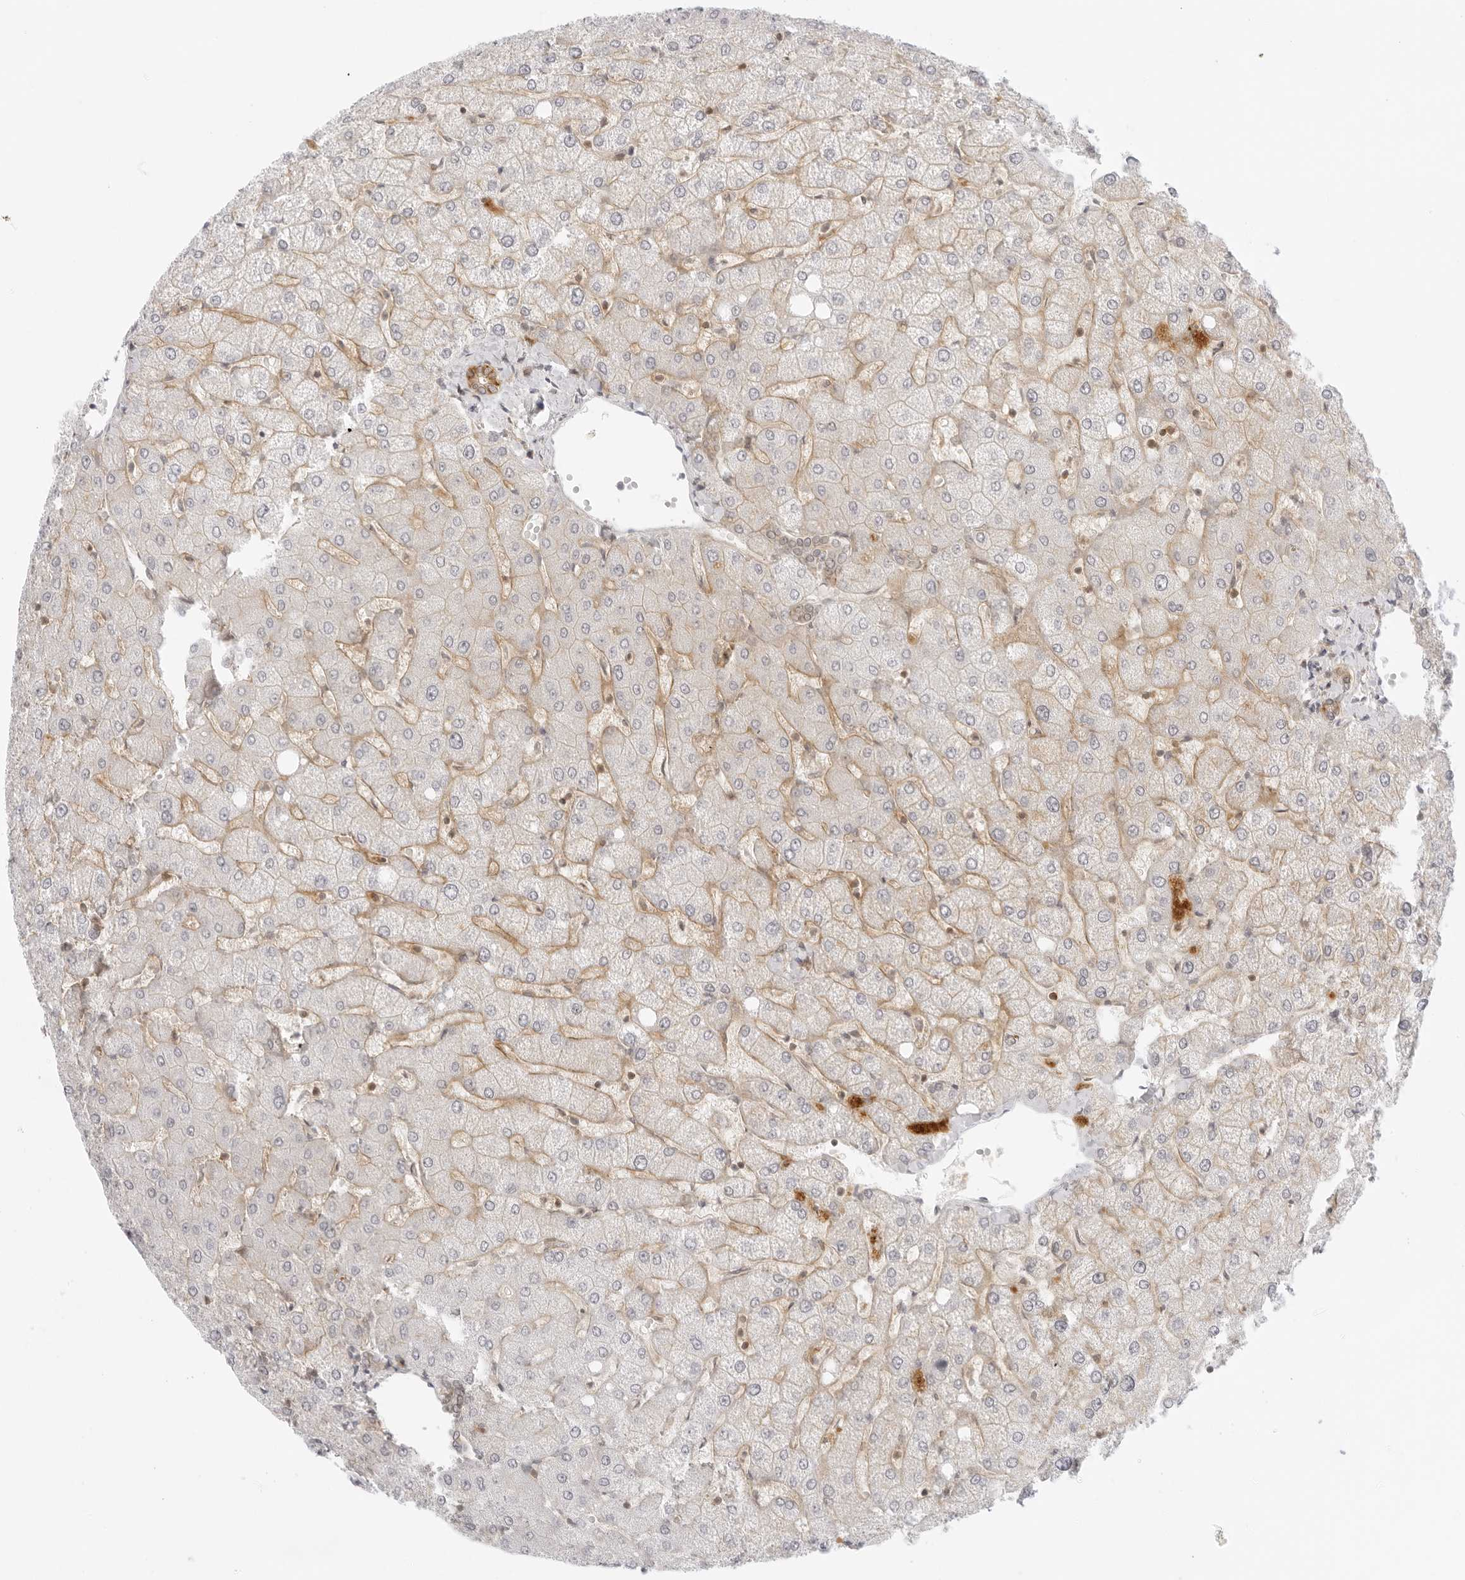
{"staining": {"intensity": "moderate", "quantity": "25%-75%", "location": "cytoplasmic/membranous"}, "tissue": "liver", "cell_type": "Cholangiocytes", "image_type": "normal", "snomed": [{"axis": "morphology", "description": "Normal tissue, NOS"}, {"axis": "topography", "description": "Liver"}], "caption": "About 25%-75% of cholangiocytes in unremarkable human liver show moderate cytoplasmic/membranous protein staining as visualized by brown immunohistochemical staining.", "gene": "TNFRSF14", "patient": {"sex": "female", "age": 54}}